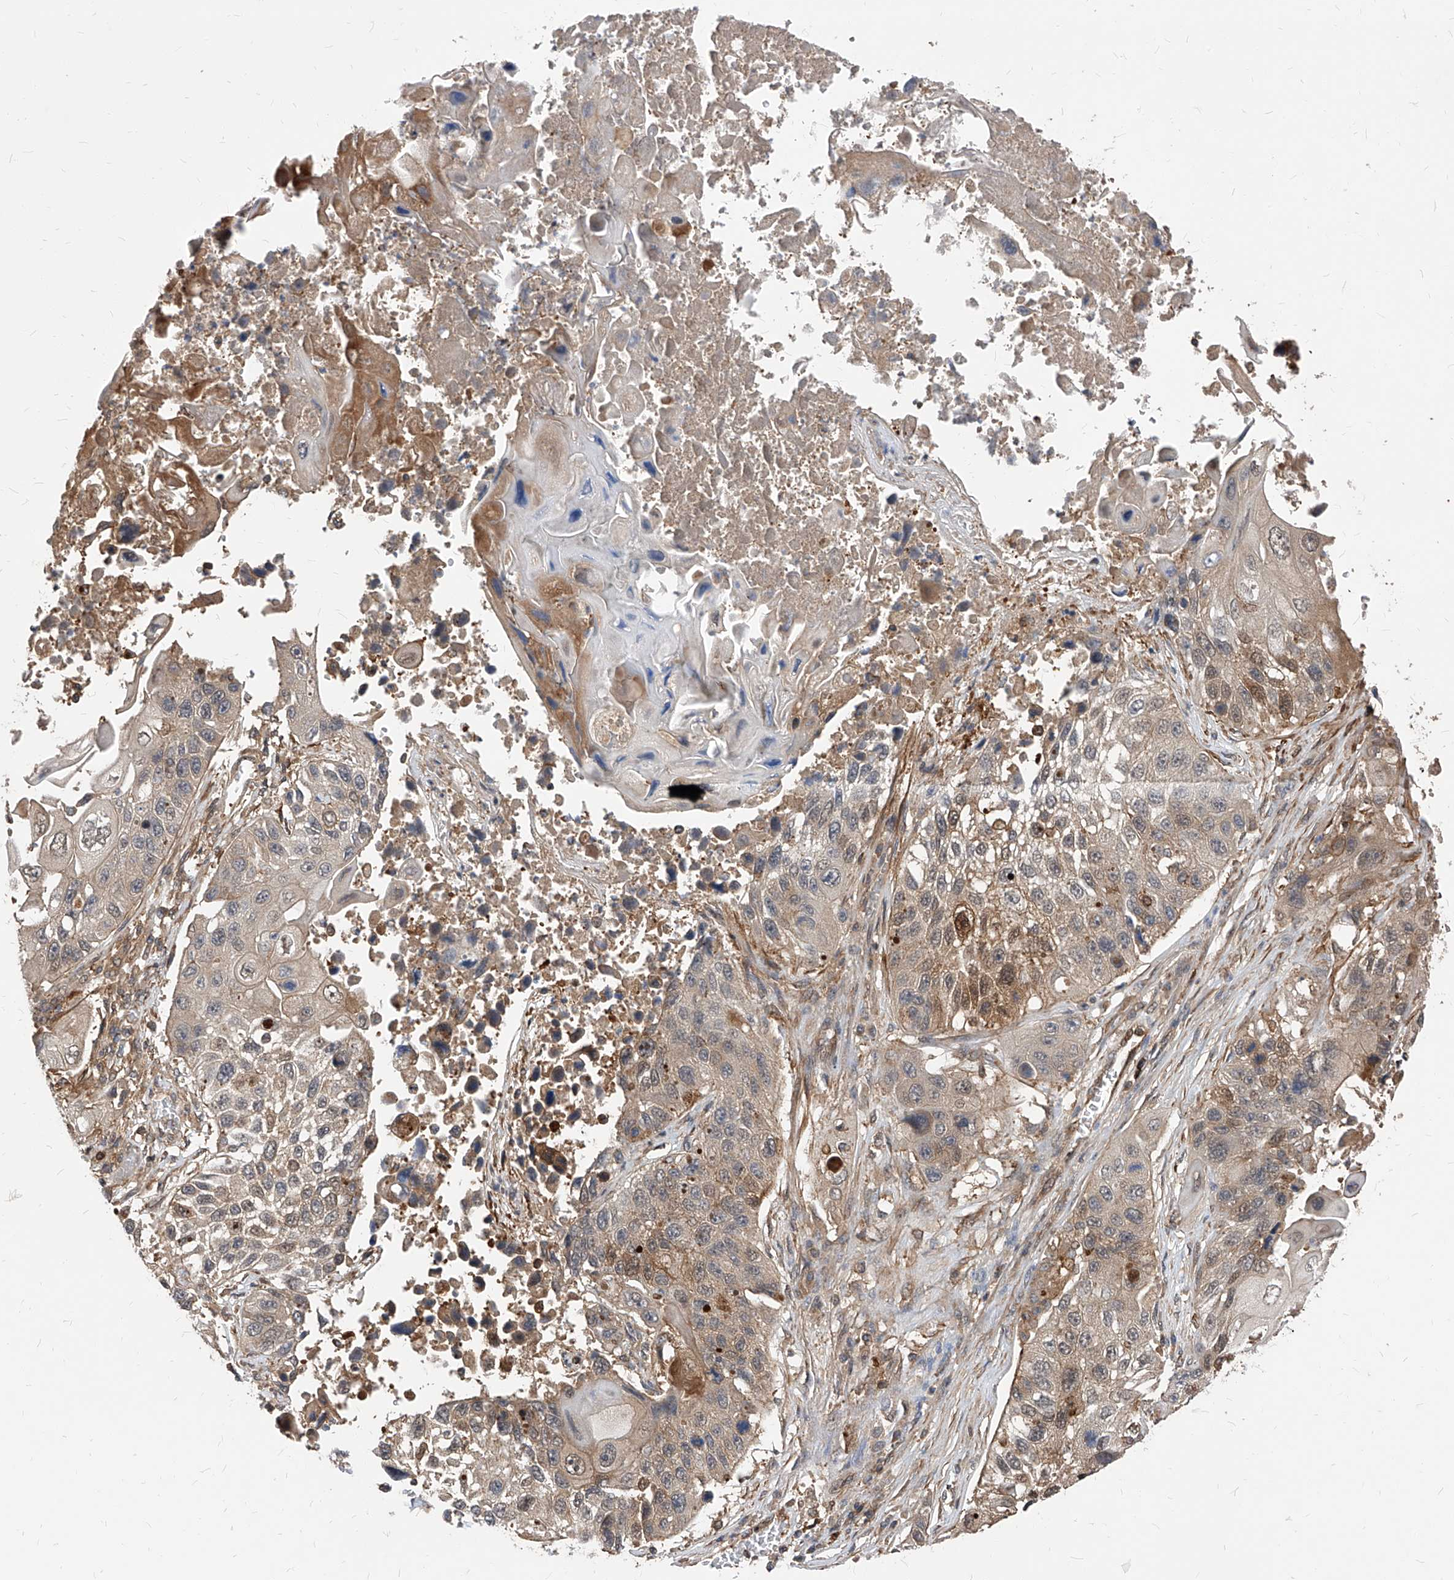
{"staining": {"intensity": "moderate", "quantity": "25%-75%", "location": "cytoplasmic/membranous"}, "tissue": "lung cancer", "cell_type": "Tumor cells", "image_type": "cancer", "snomed": [{"axis": "morphology", "description": "Squamous cell carcinoma, NOS"}, {"axis": "topography", "description": "Lung"}], "caption": "A high-resolution histopathology image shows immunohistochemistry (IHC) staining of lung squamous cell carcinoma, which demonstrates moderate cytoplasmic/membranous expression in about 25%-75% of tumor cells. (Stains: DAB in brown, nuclei in blue, Microscopy: brightfield microscopy at high magnification).", "gene": "ABRACL", "patient": {"sex": "male", "age": 61}}